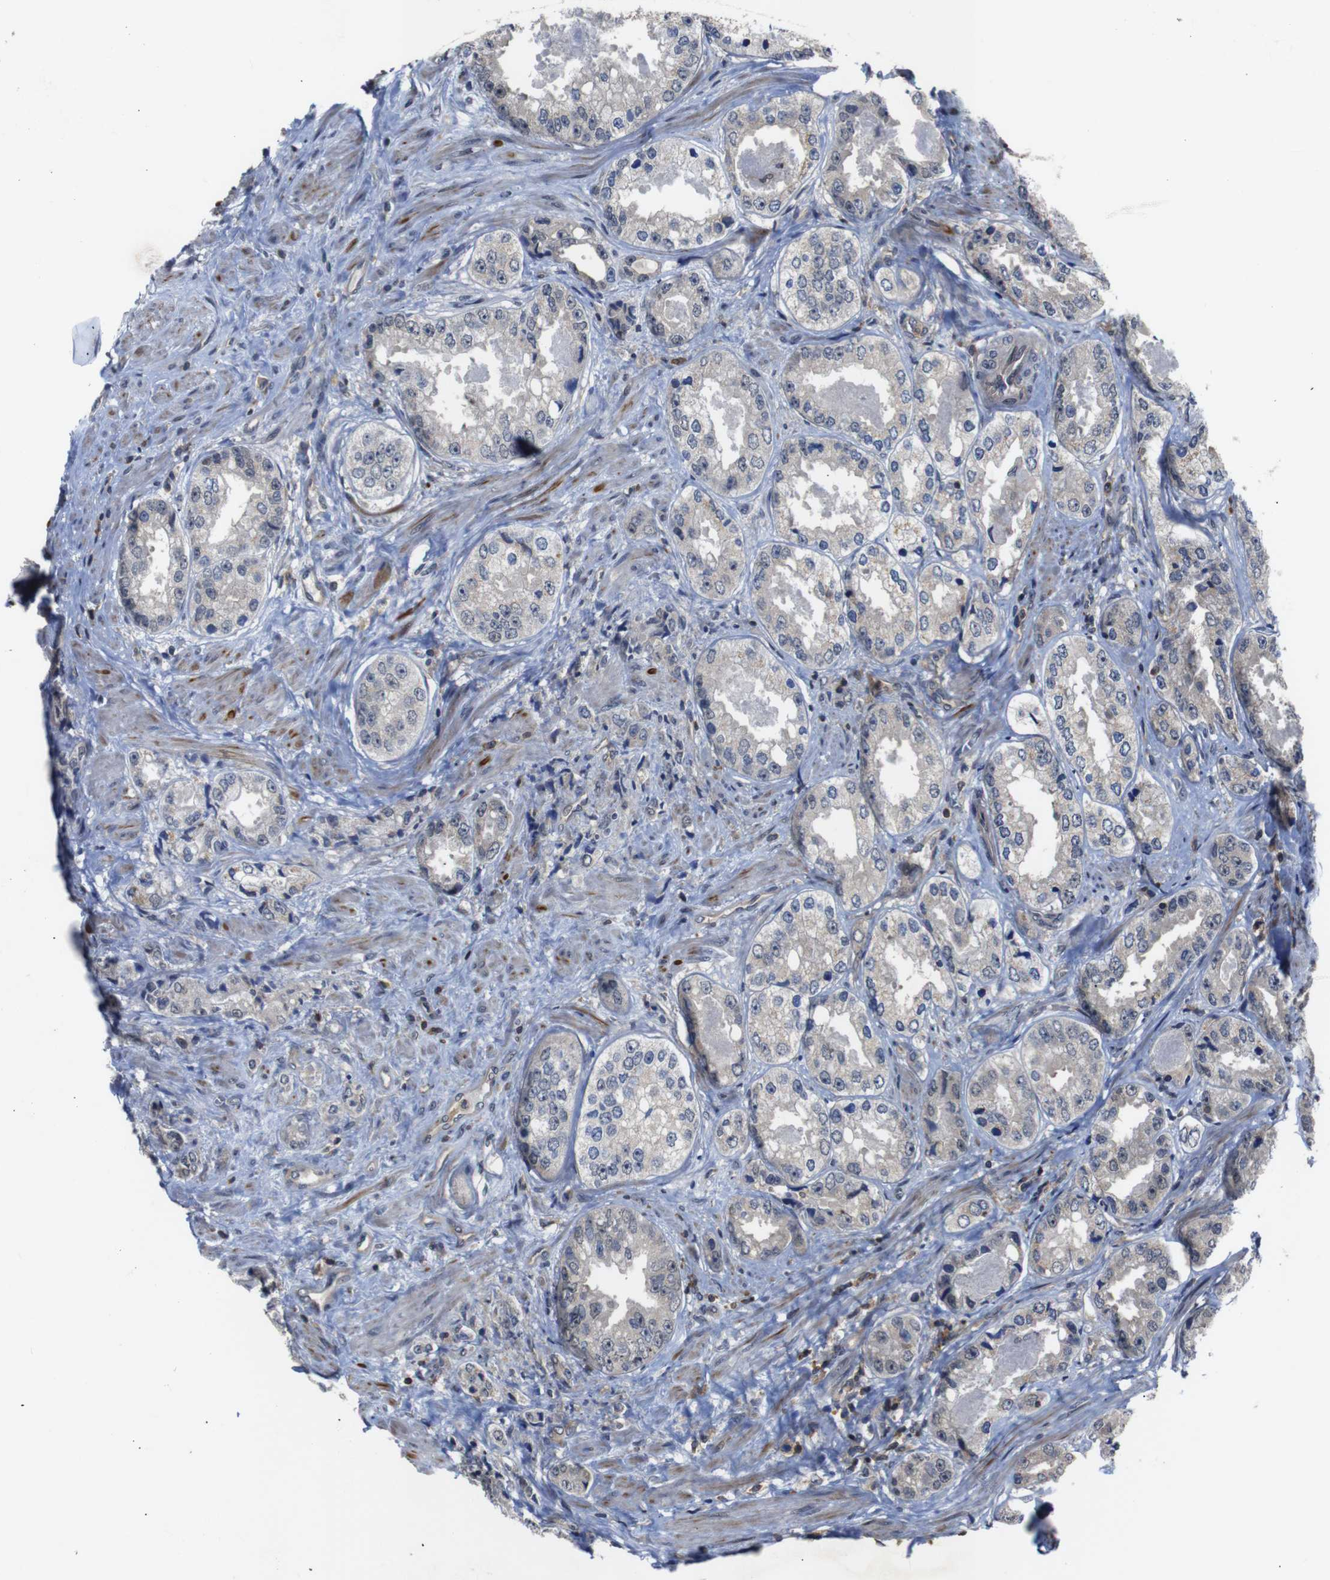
{"staining": {"intensity": "weak", "quantity": "<25%", "location": "cytoplasmic/membranous"}, "tissue": "prostate cancer", "cell_type": "Tumor cells", "image_type": "cancer", "snomed": [{"axis": "morphology", "description": "Adenocarcinoma, High grade"}, {"axis": "topography", "description": "Prostate"}], "caption": "Immunohistochemical staining of high-grade adenocarcinoma (prostate) displays no significant staining in tumor cells. Nuclei are stained in blue.", "gene": "BRWD3", "patient": {"sex": "male", "age": 61}}